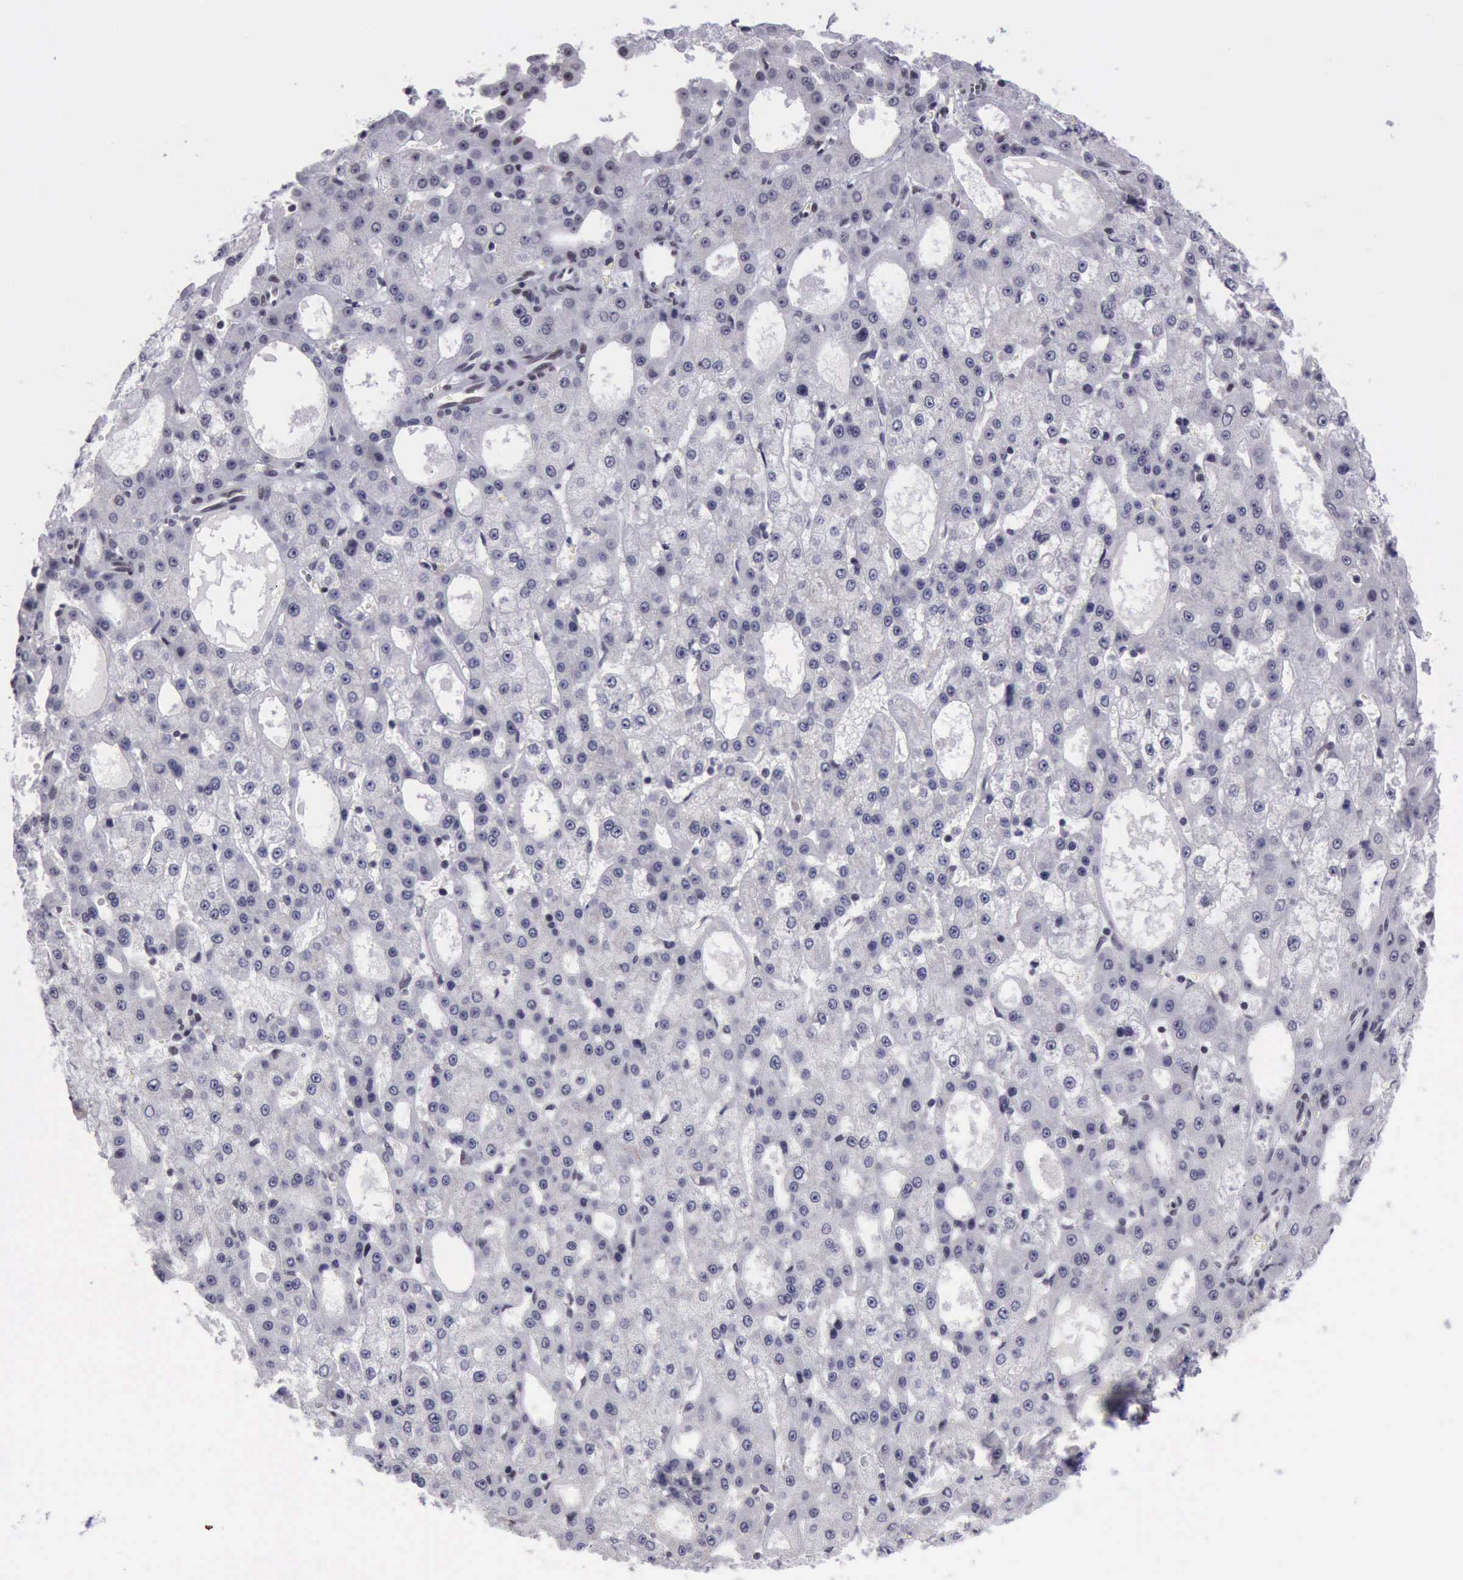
{"staining": {"intensity": "negative", "quantity": "none", "location": "none"}, "tissue": "liver cancer", "cell_type": "Tumor cells", "image_type": "cancer", "snomed": [{"axis": "morphology", "description": "Carcinoma, Hepatocellular, NOS"}, {"axis": "topography", "description": "Liver"}], "caption": "Immunohistochemistry (IHC) histopathology image of human liver cancer stained for a protein (brown), which exhibits no positivity in tumor cells.", "gene": "YY1", "patient": {"sex": "male", "age": 47}}